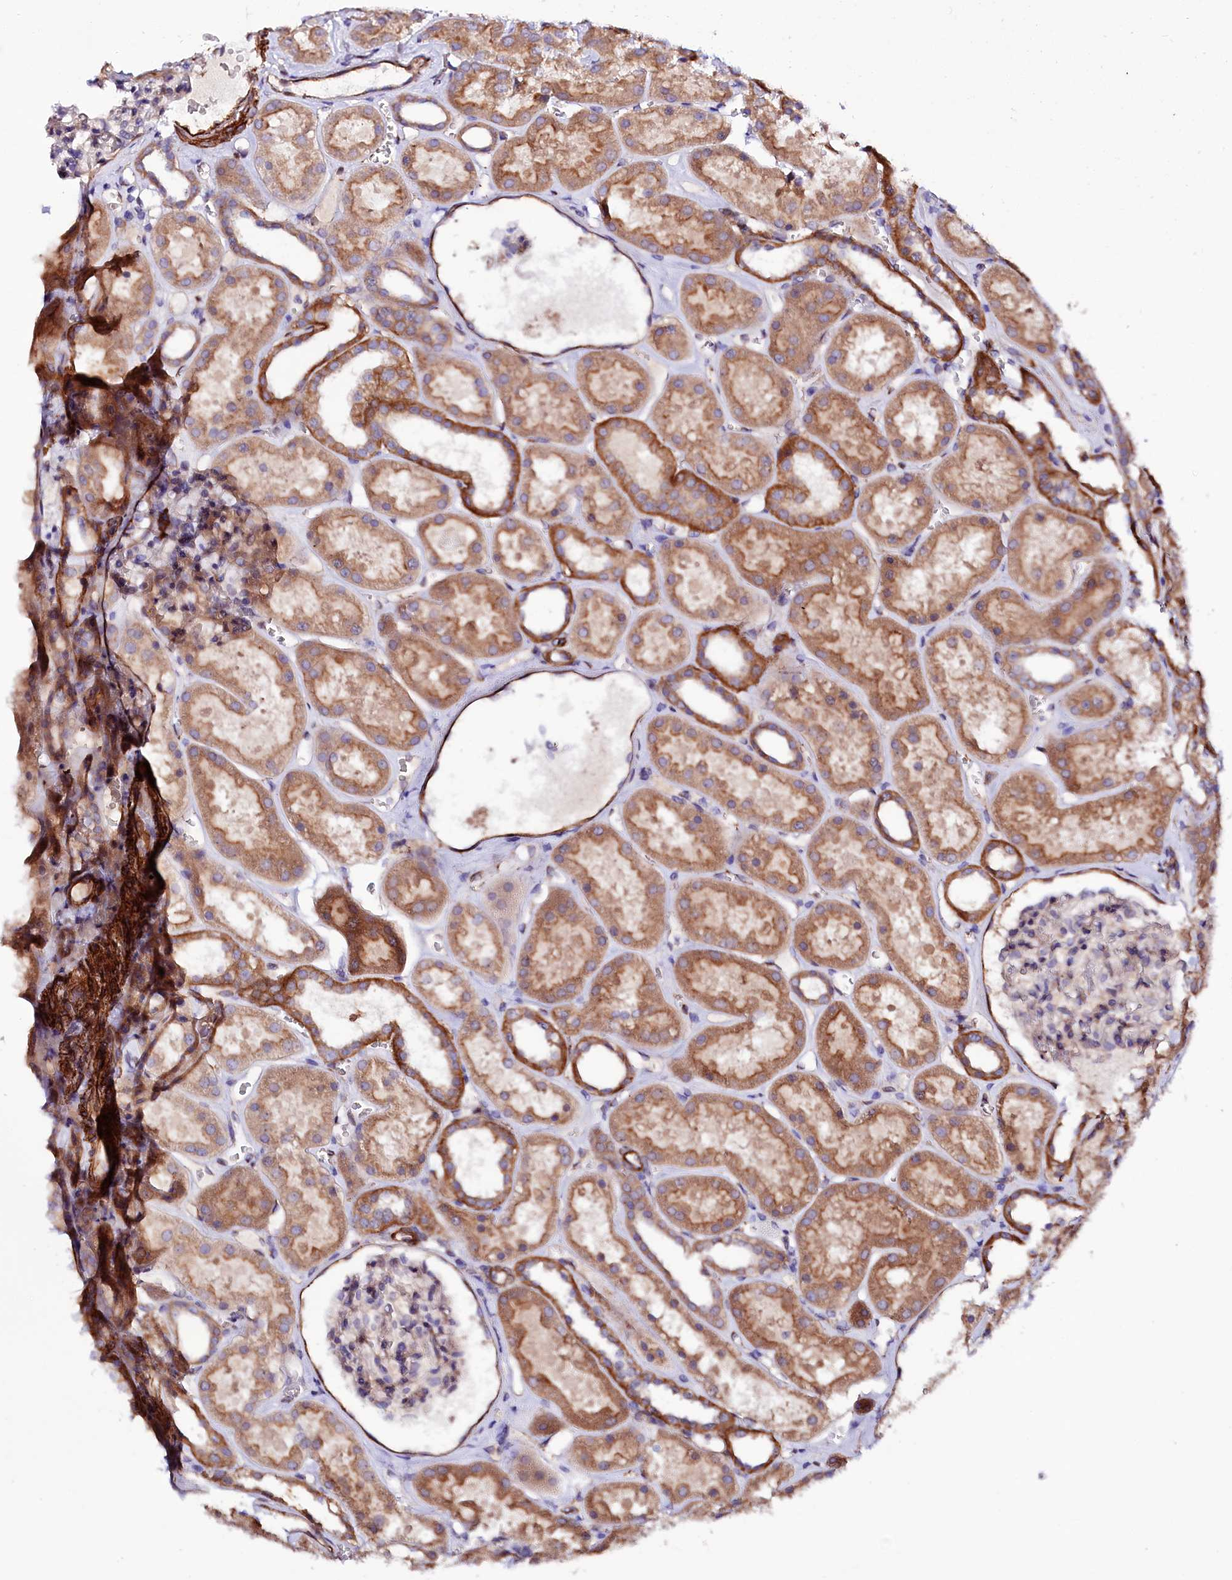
{"staining": {"intensity": "weak", "quantity": "25%-75%", "location": "cytoplasmic/membranous"}, "tissue": "kidney", "cell_type": "Cells in glomeruli", "image_type": "normal", "snomed": [{"axis": "morphology", "description": "Normal tissue, NOS"}, {"axis": "topography", "description": "Kidney"}], "caption": "Kidney was stained to show a protein in brown. There is low levels of weak cytoplasmic/membranous staining in approximately 25%-75% of cells in glomeruli. (DAB IHC with brightfield microscopy, high magnification).", "gene": "SPATS2", "patient": {"sex": "female", "age": 41}}